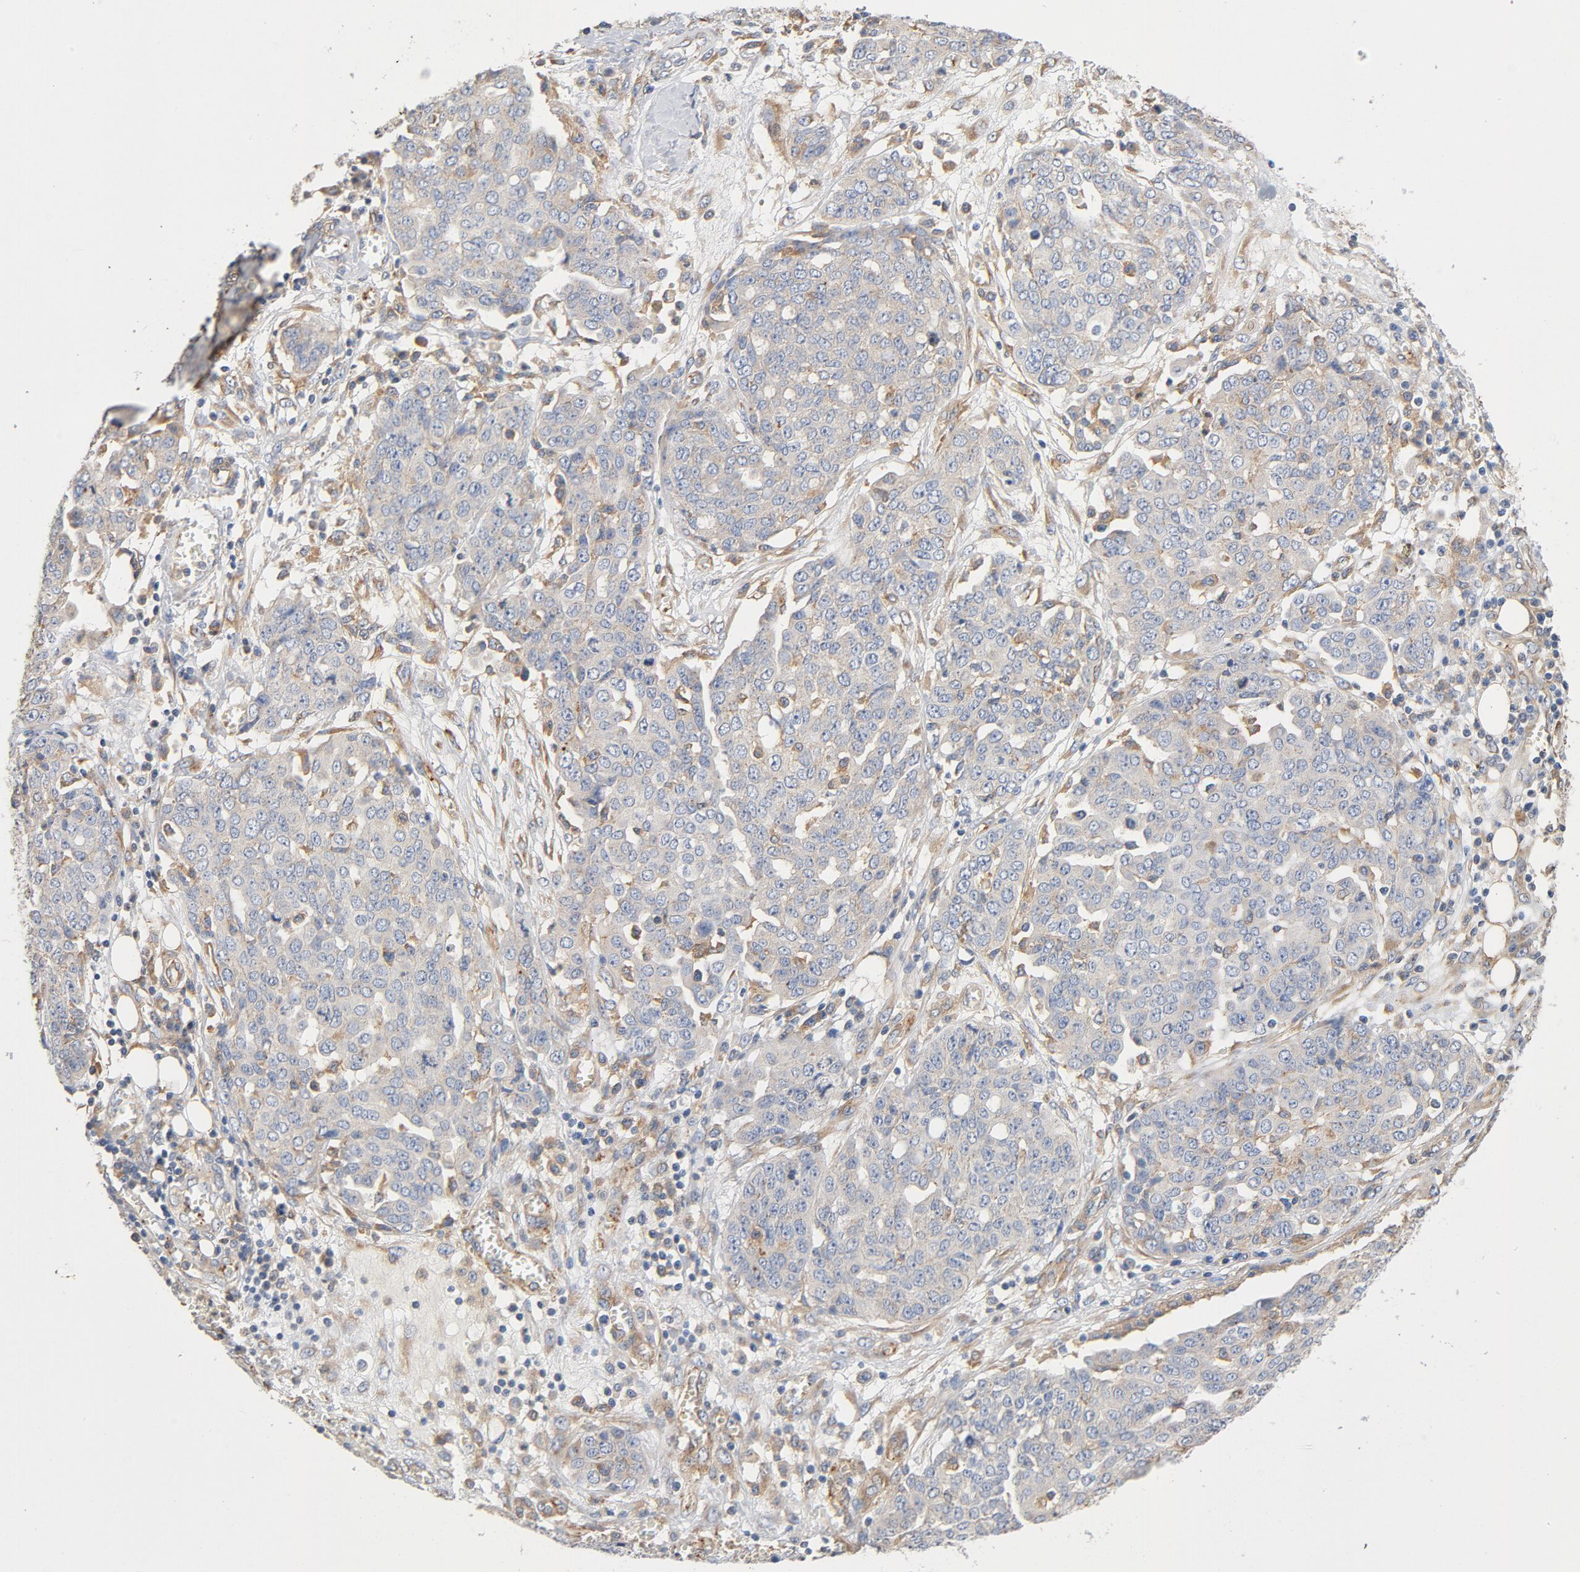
{"staining": {"intensity": "weak", "quantity": ">75%", "location": "cytoplasmic/membranous"}, "tissue": "ovarian cancer", "cell_type": "Tumor cells", "image_type": "cancer", "snomed": [{"axis": "morphology", "description": "Cystadenocarcinoma, serous, NOS"}, {"axis": "topography", "description": "Soft tissue"}, {"axis": "topography", "description": "Ovary"}], "caption": "Immunohistochemistry (IHC) staining of ovarian cancer (serous cystadenocarcinoma), which exhibits low levels of weak cytoplasmic/membranous expression in about >75% of tumor cells indicating weak cytoplasmic/membranous protein staining. The staining was performed using DAB (3,3'-diaminobenzidine) (brown) for protein detection and nuclei were counterstained in hematoxylin (blue).", "gene": "ILK", "patient": {"sex": "female", "age": 57}}